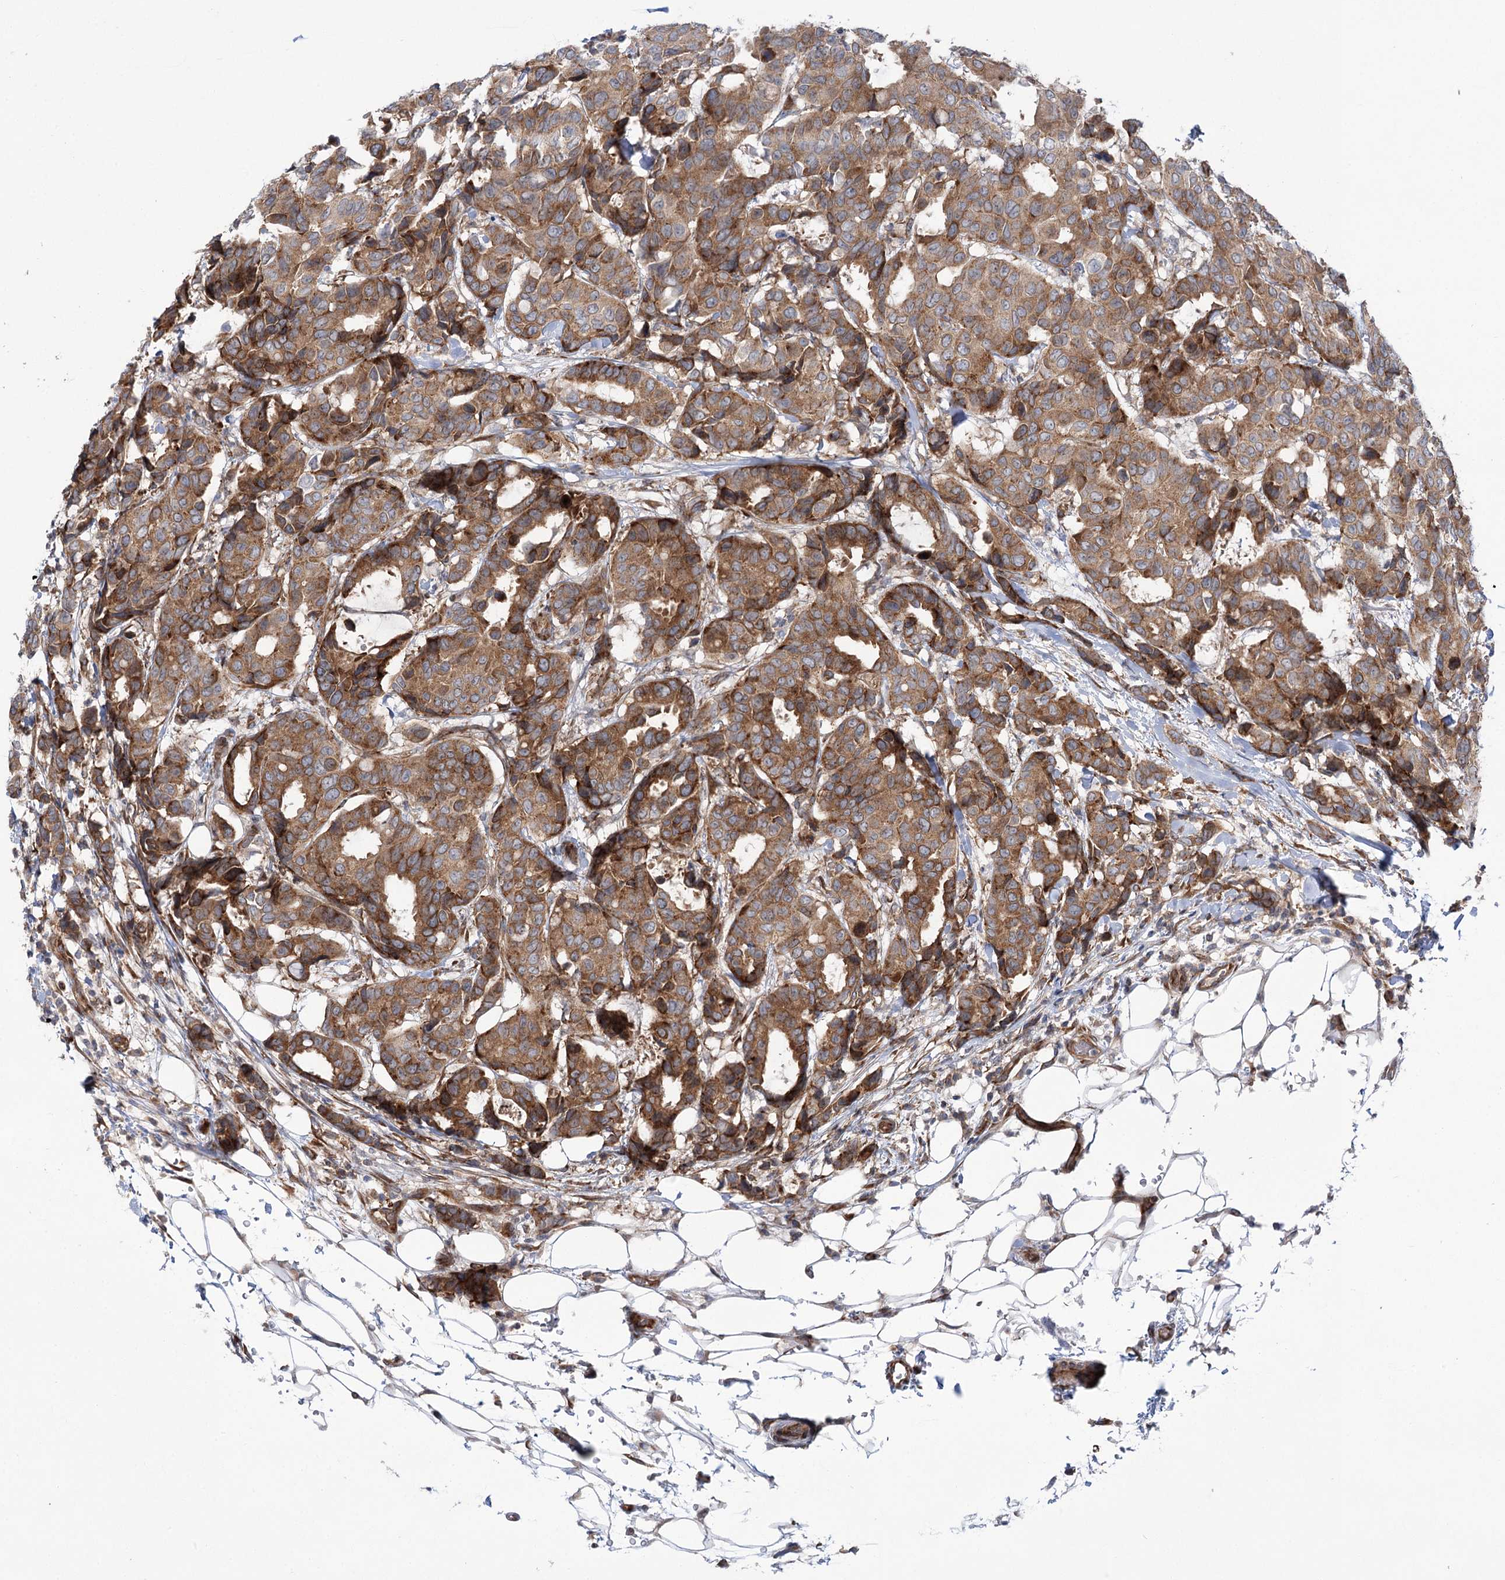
{"staining": {"intensity": "moderate", "quantity": ">75%", "location": "cytoplasmic/membranous"}, "tissue": "breast cancer", "cell_type": "Tumor cells", "image_type": "cancer", "snomed": [{"axis": "morphology", "description": "Duct carcinoma"}, {"axis": "topography", "description": "Breast"}], "caption": "DAB (3,3'-diaminobenzidine) immunohistochemical staining of breast infiltrating ductal carcinoma exhibits moderate cytoplasmic/membranous protein positivity in about >75% of tumor cells.", "gene": "VWA2", "patient": {"sex": "female", "age": 87}}